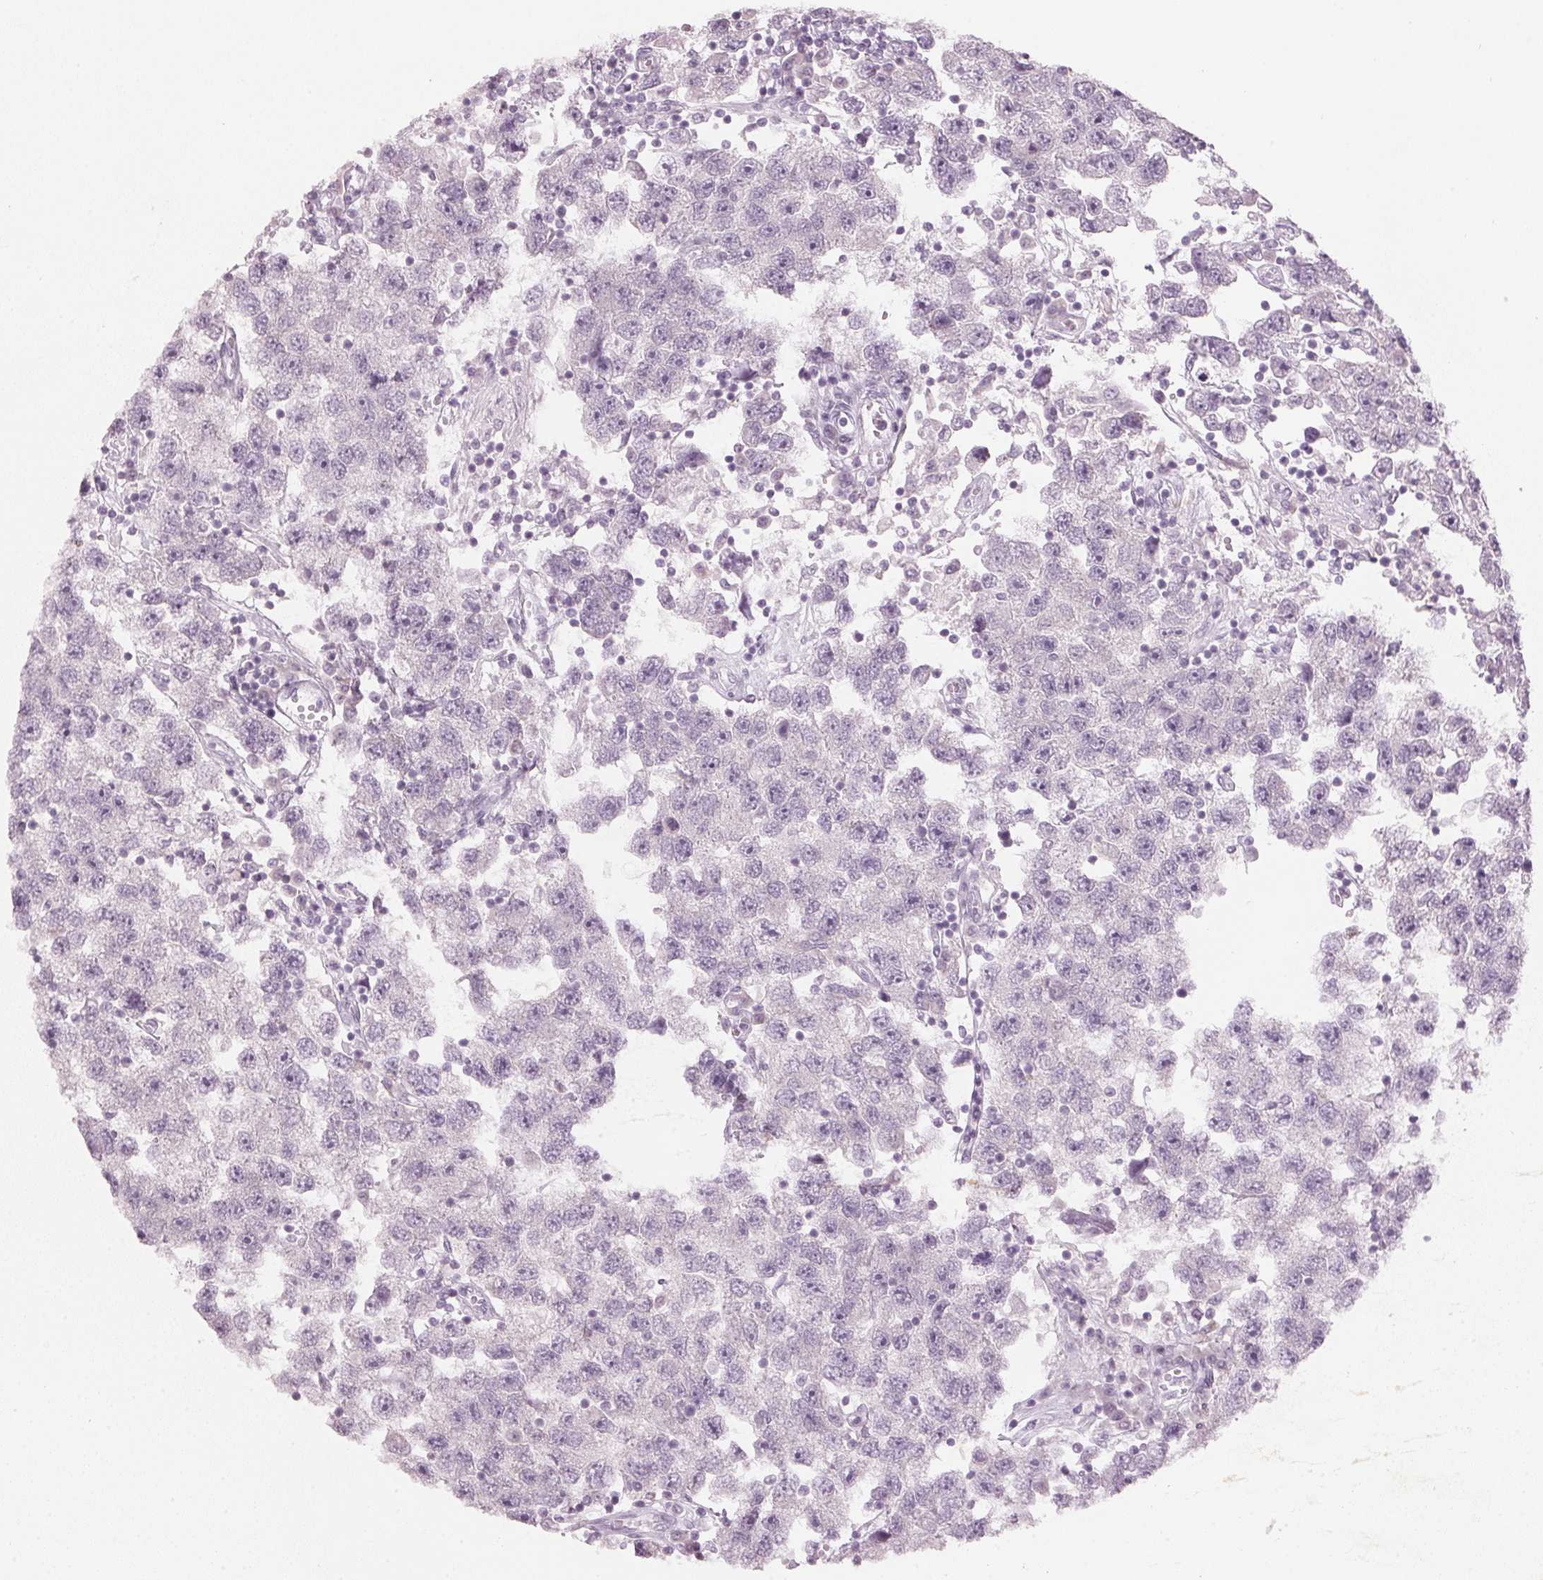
{"staining": {"intensity": "negative", "quantity": "none", "location": "none"}, "tissue": "testis cancer", "cell_type": "Tumor cells", "image_type": "cancer", "snomed": [{"axis": "morphology", "description": "Seminoma, NOS"}, {"axis": "topography", "description": "Testis"}], "caption": "Protein analysis of testis seminoma demonstrates no significant staining in tumor cells.", "gene": "SFRP4", "patient": {"sex": "male", "age": 26}}